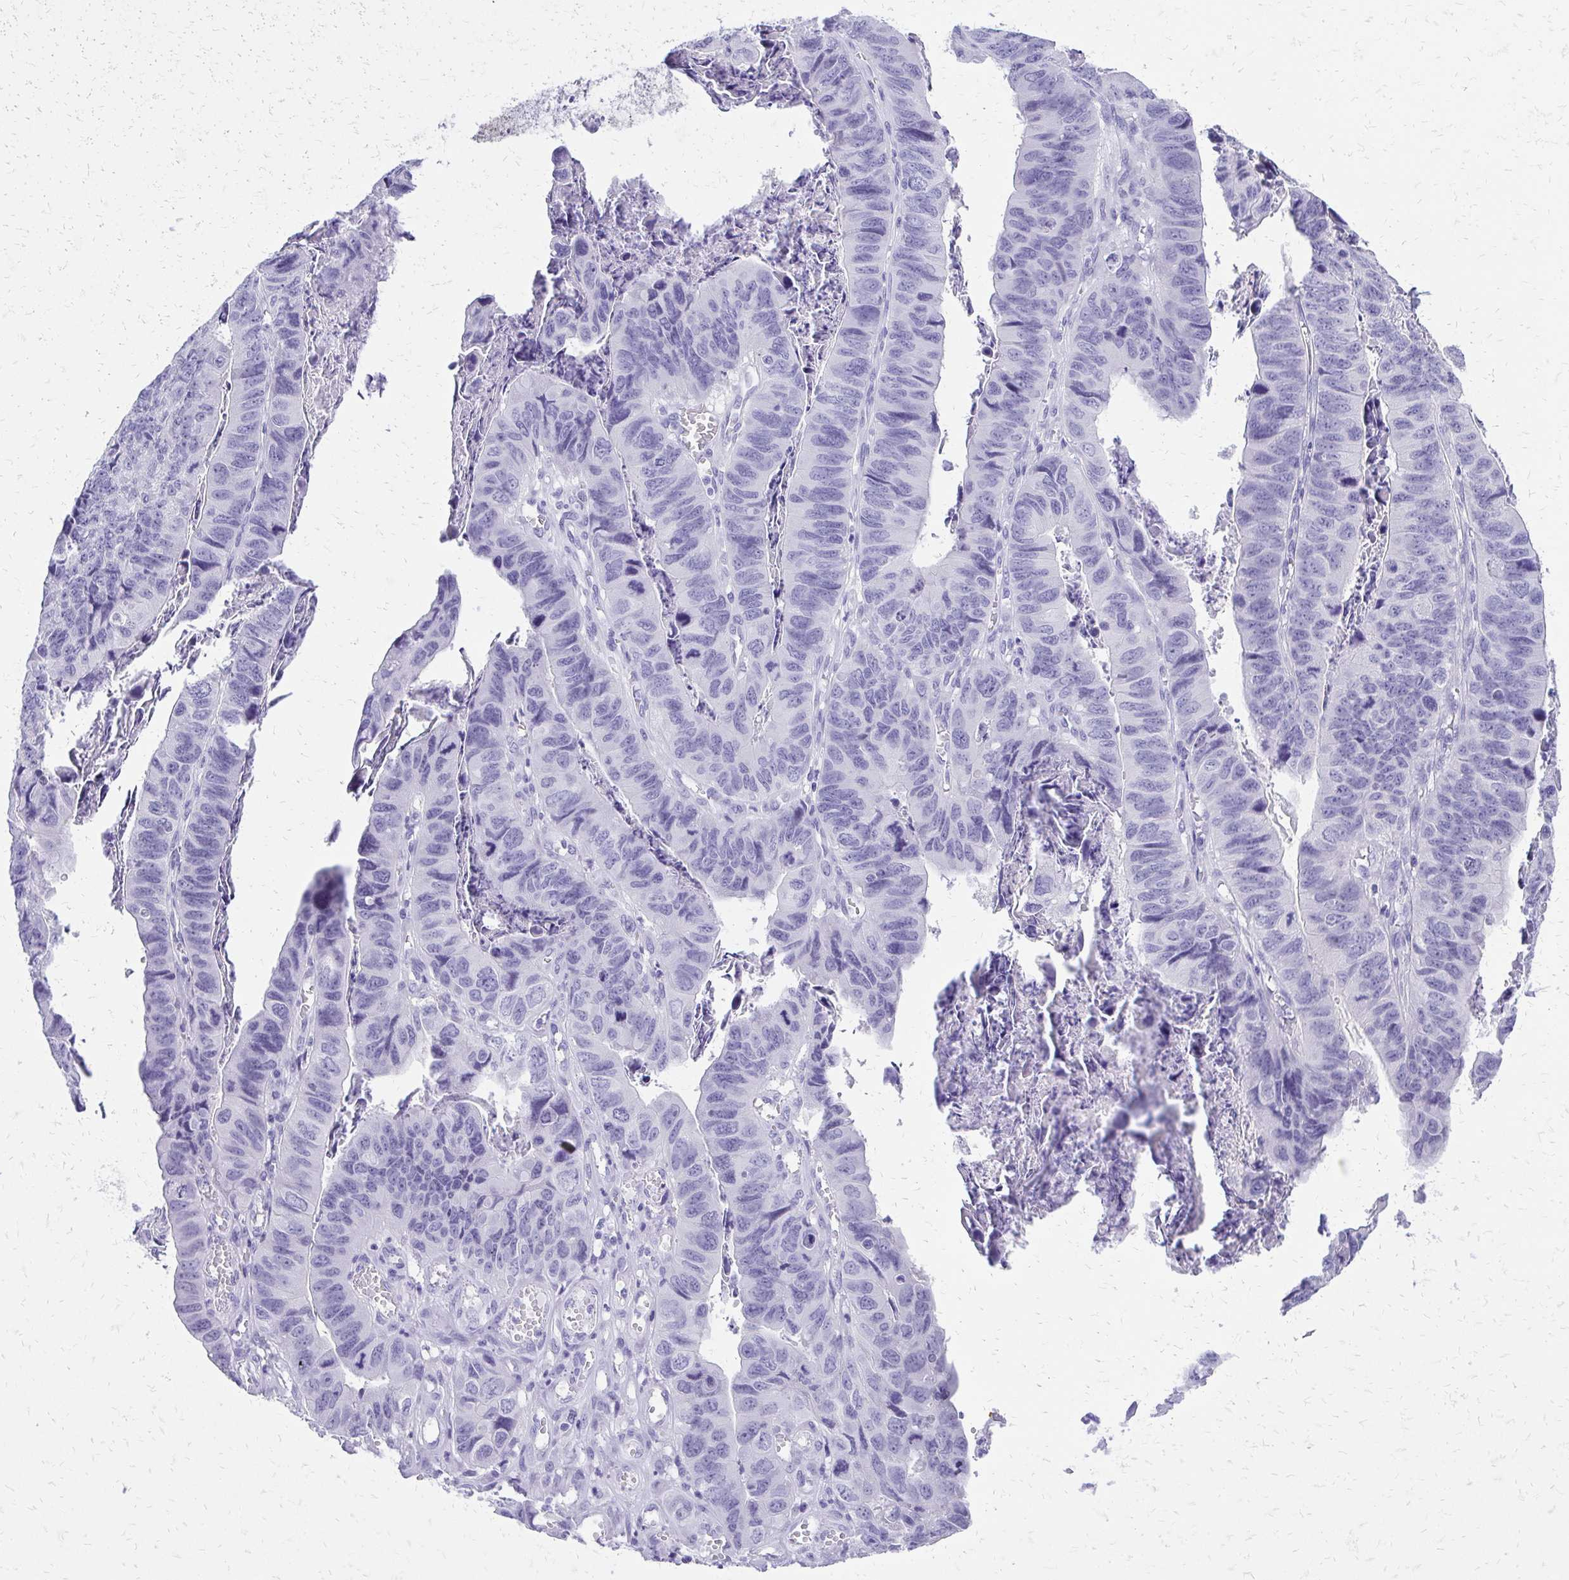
{"staining": {"intensity": "negative", "quantity": "none", "location": "none"}, "tissue": "stomach cancer", "cell_type": "Tumor cells", "image_type": "cancer", "snomed": [{"axis": "morphology", "description": "Adenocarcinoma, NOS"}, {"axis": "topography", "description": "Stomach, lower"}], "caption": "DAB immunohistochemical staining of human stomach adenocarcinoma displays no significant positivity in tumor cells.", "gene": "SLC32A1", "patient": {"sex": "male", "age": 77}}